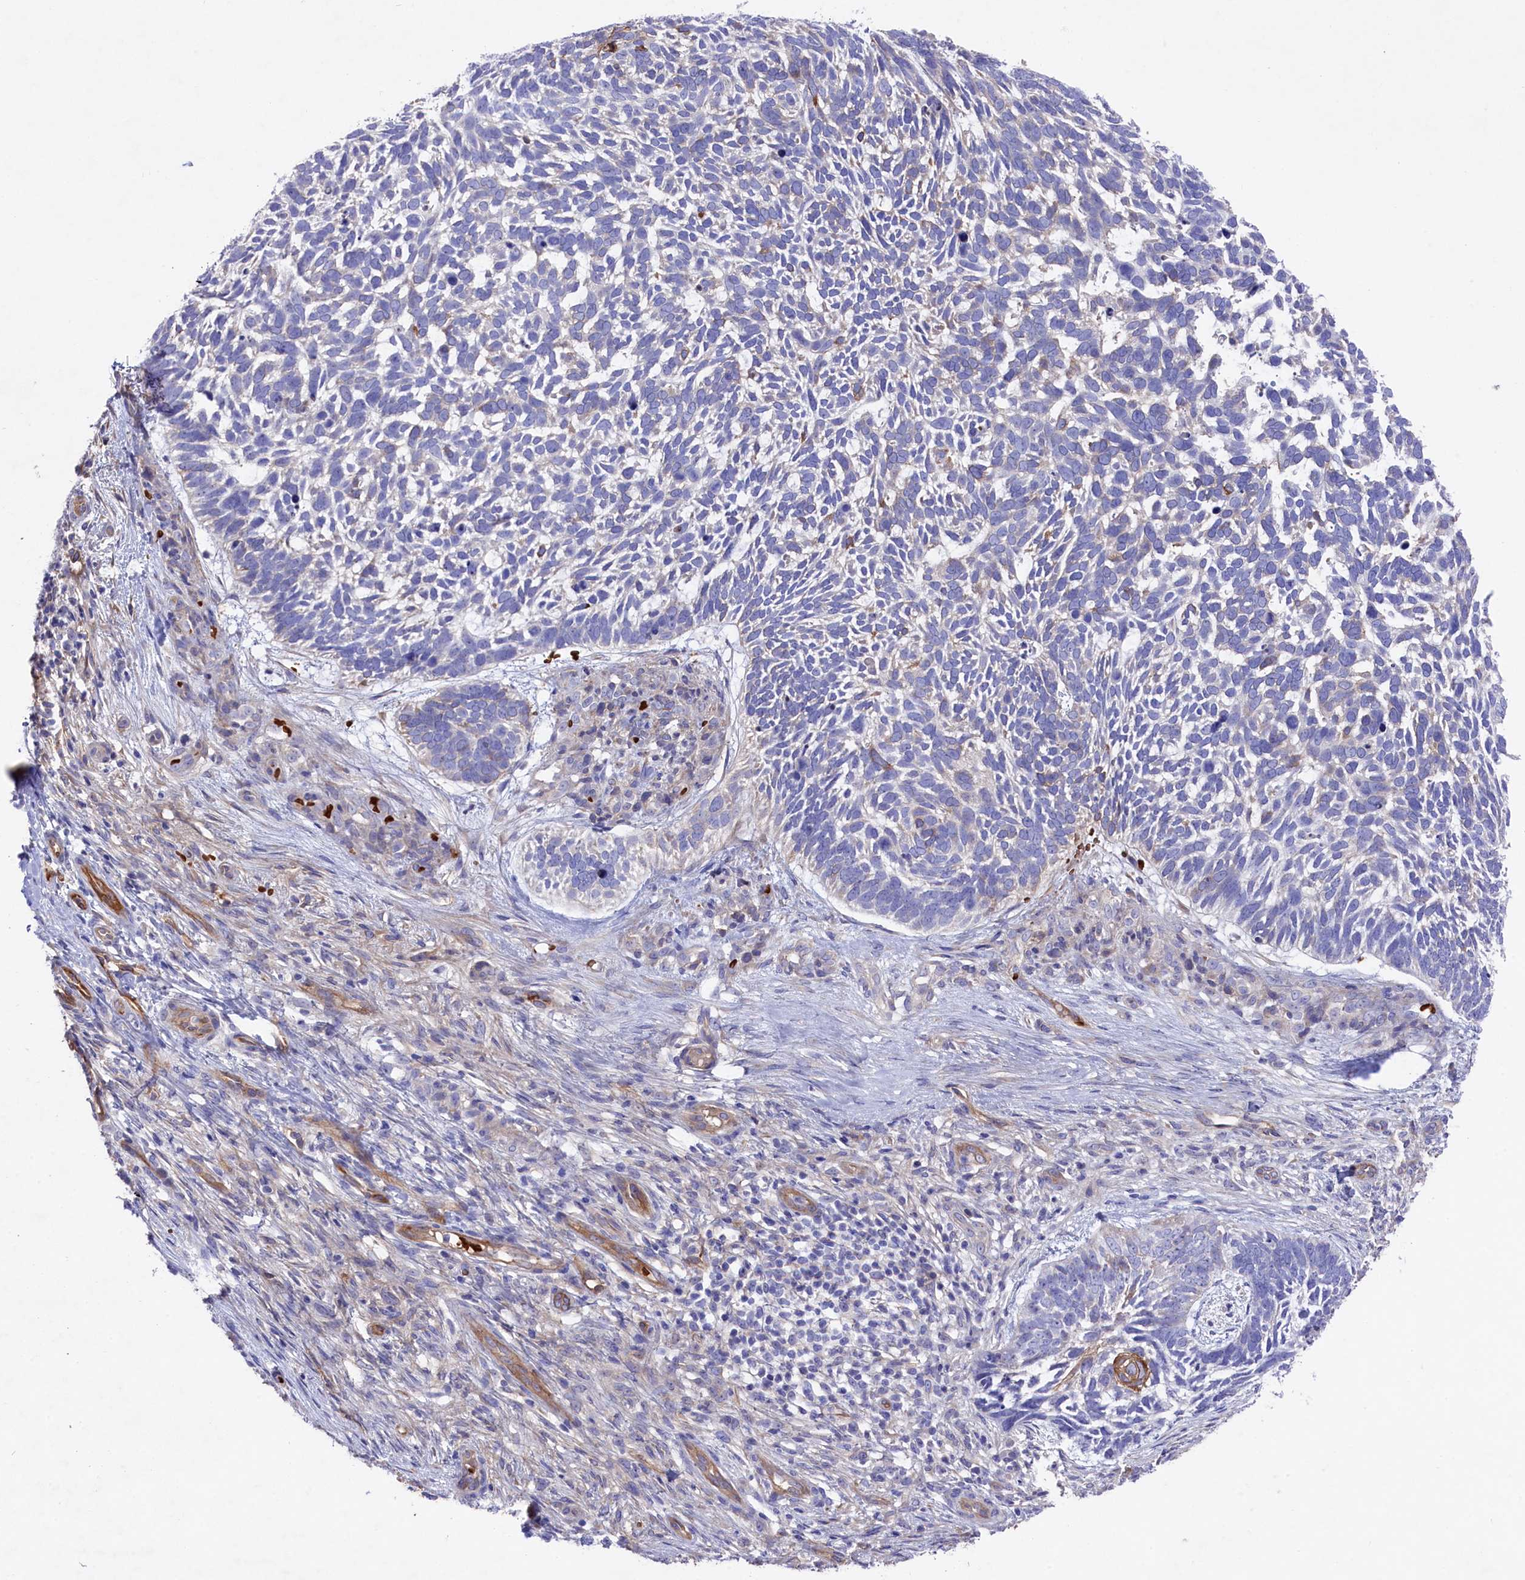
{"staining": {"intensity": "weak", "quantity": "<25%", "location": "cytoplasmic/membranous"}, "tissue": "skin cancer", "cell_type": "Tumor cells", "image_type": "cancer", "snomed": [{"axis": "morphology", "description": "Basal cell carcinoma"}, {"axis": "topography", "description": "Skin"}], "caption": "Immunohistochemistry image of human skin cancer stained for a protein (brown), which shows no expression in tumor cells.", "gene": "LHFPL4", "patient": {"sex": "male", "age": 88}}